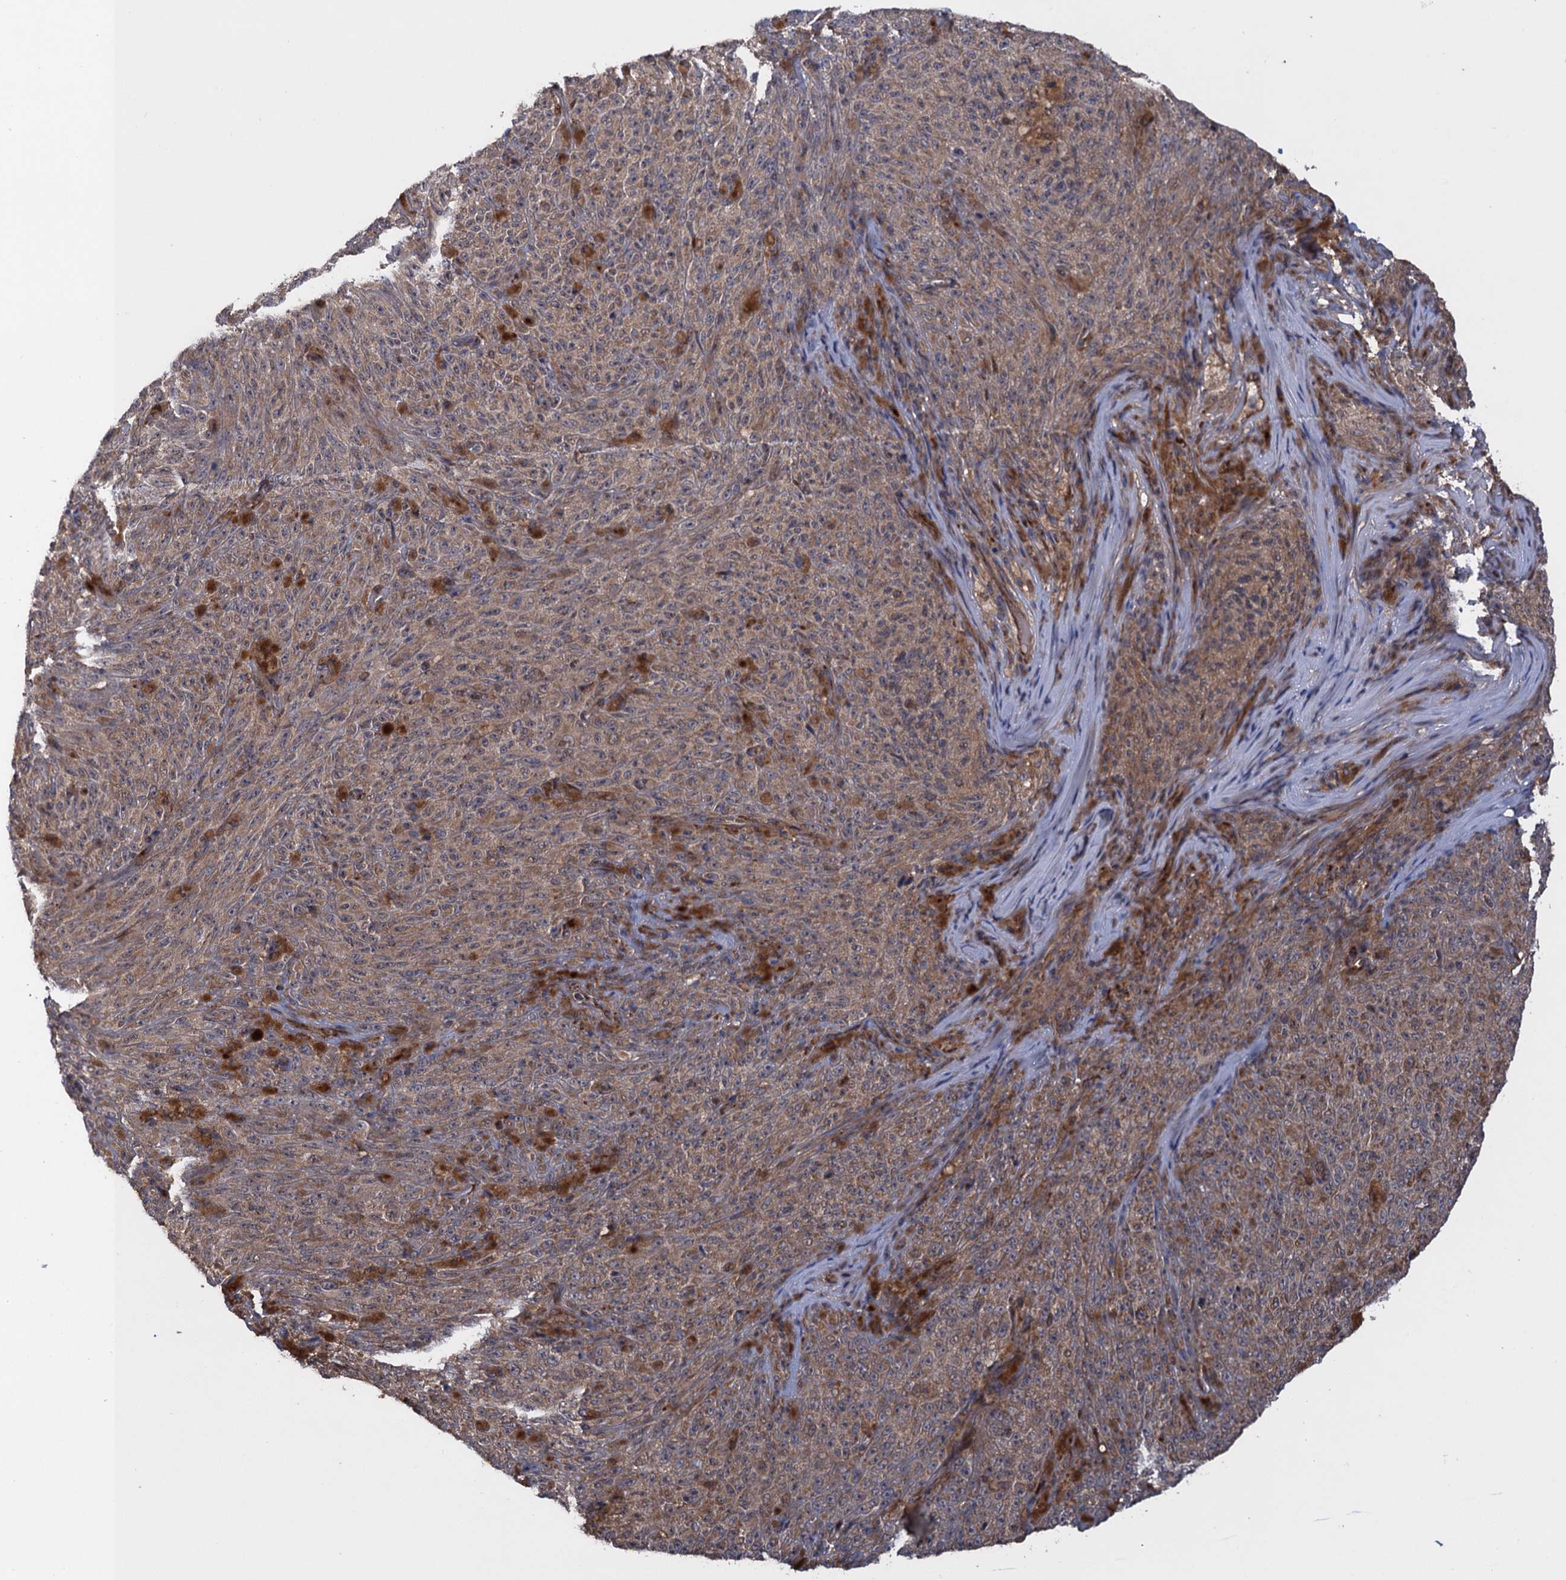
{"staining": {"intensity": "moderate", "quantity": ">75%", "location": "cytoplasmic/membranous"}, "tissue": "melanoma", "cell_type": "Tumor cells", "image_type": "cancer", "snomed": [{"axis": "morphology", "description": "Malignant melanoma, NOS"}, {"axis": "topography", "description": "Skin"}], "caption": "IHC staining of malignant melanoma, which displays medium levels of moderate cytoplasmic/membranous positivity in approximately >75% of tumor cells indicating moderate cytoplasmic/membranous protein expression. The staining was performed using DAB (3,3'-diaminobenzidine) (brown) for protein detection and nuclei were counterstained in hematoxylin (blue).", "gene": "HAUS1", "patient": {"sex": "female", "age": 82}}